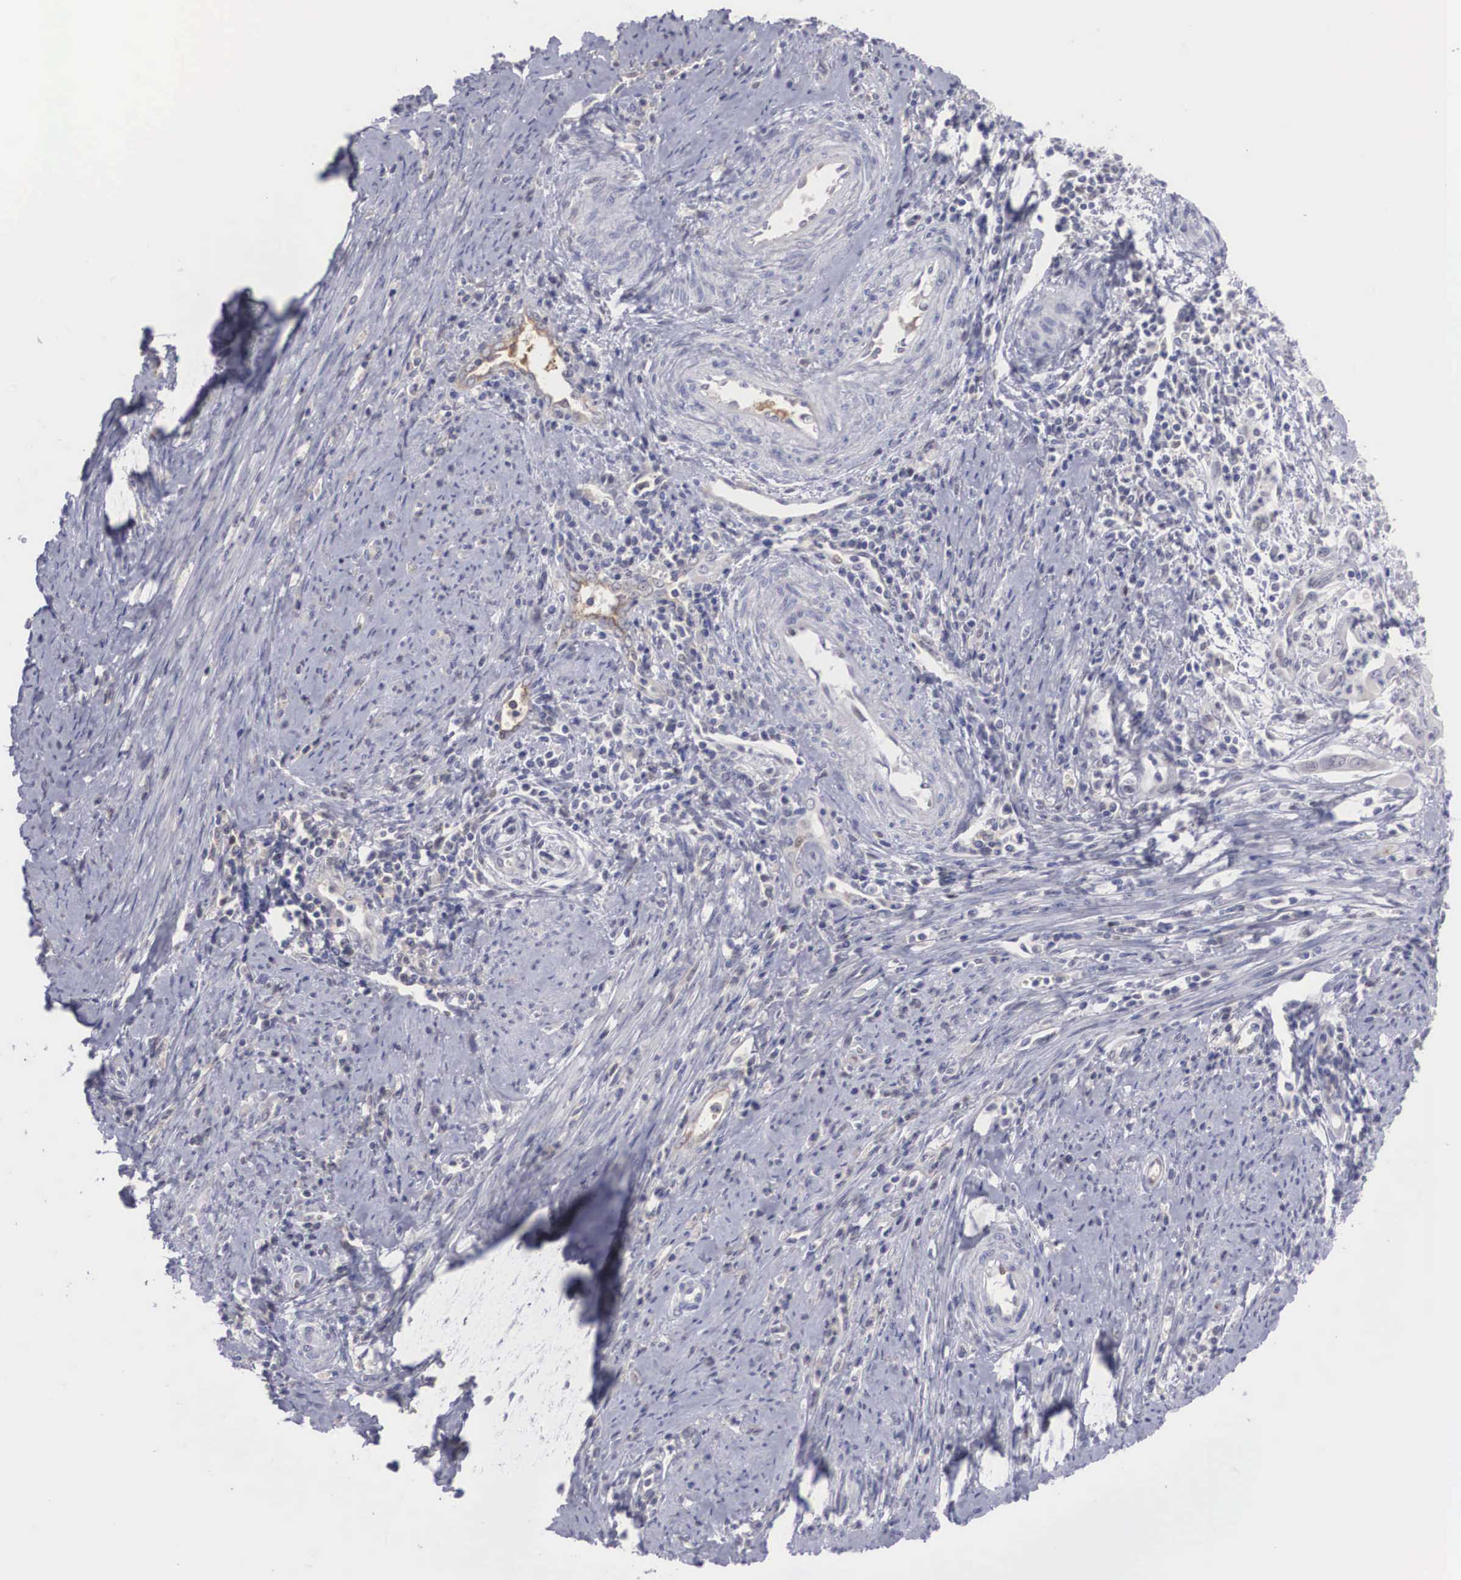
{"staining": {"intensity": "negative", "quantity": "none", "location": "none"}, "tissue": "cervical cancer", "cell_type": "Tumor cells", "image_type": "cancer", "snomed": [{"axis": "morphology", "description": "Normal tissue, NOS"}, {"axis": "morphology", "description": "Adenocarcinoma, NOS"}, {"axis": "topography", "description": "Cervix"}], "caption": "High magnification brightfield microscopy of cervical adenocarcinoma stained with DAB (3,3'-diaminobenzidine) (brown) and counterstained with hematoxylin (blue): tumor cells show no significant positivity.", "gene": "RBPJ", "patient": {"sex": "female", "age": 34}}